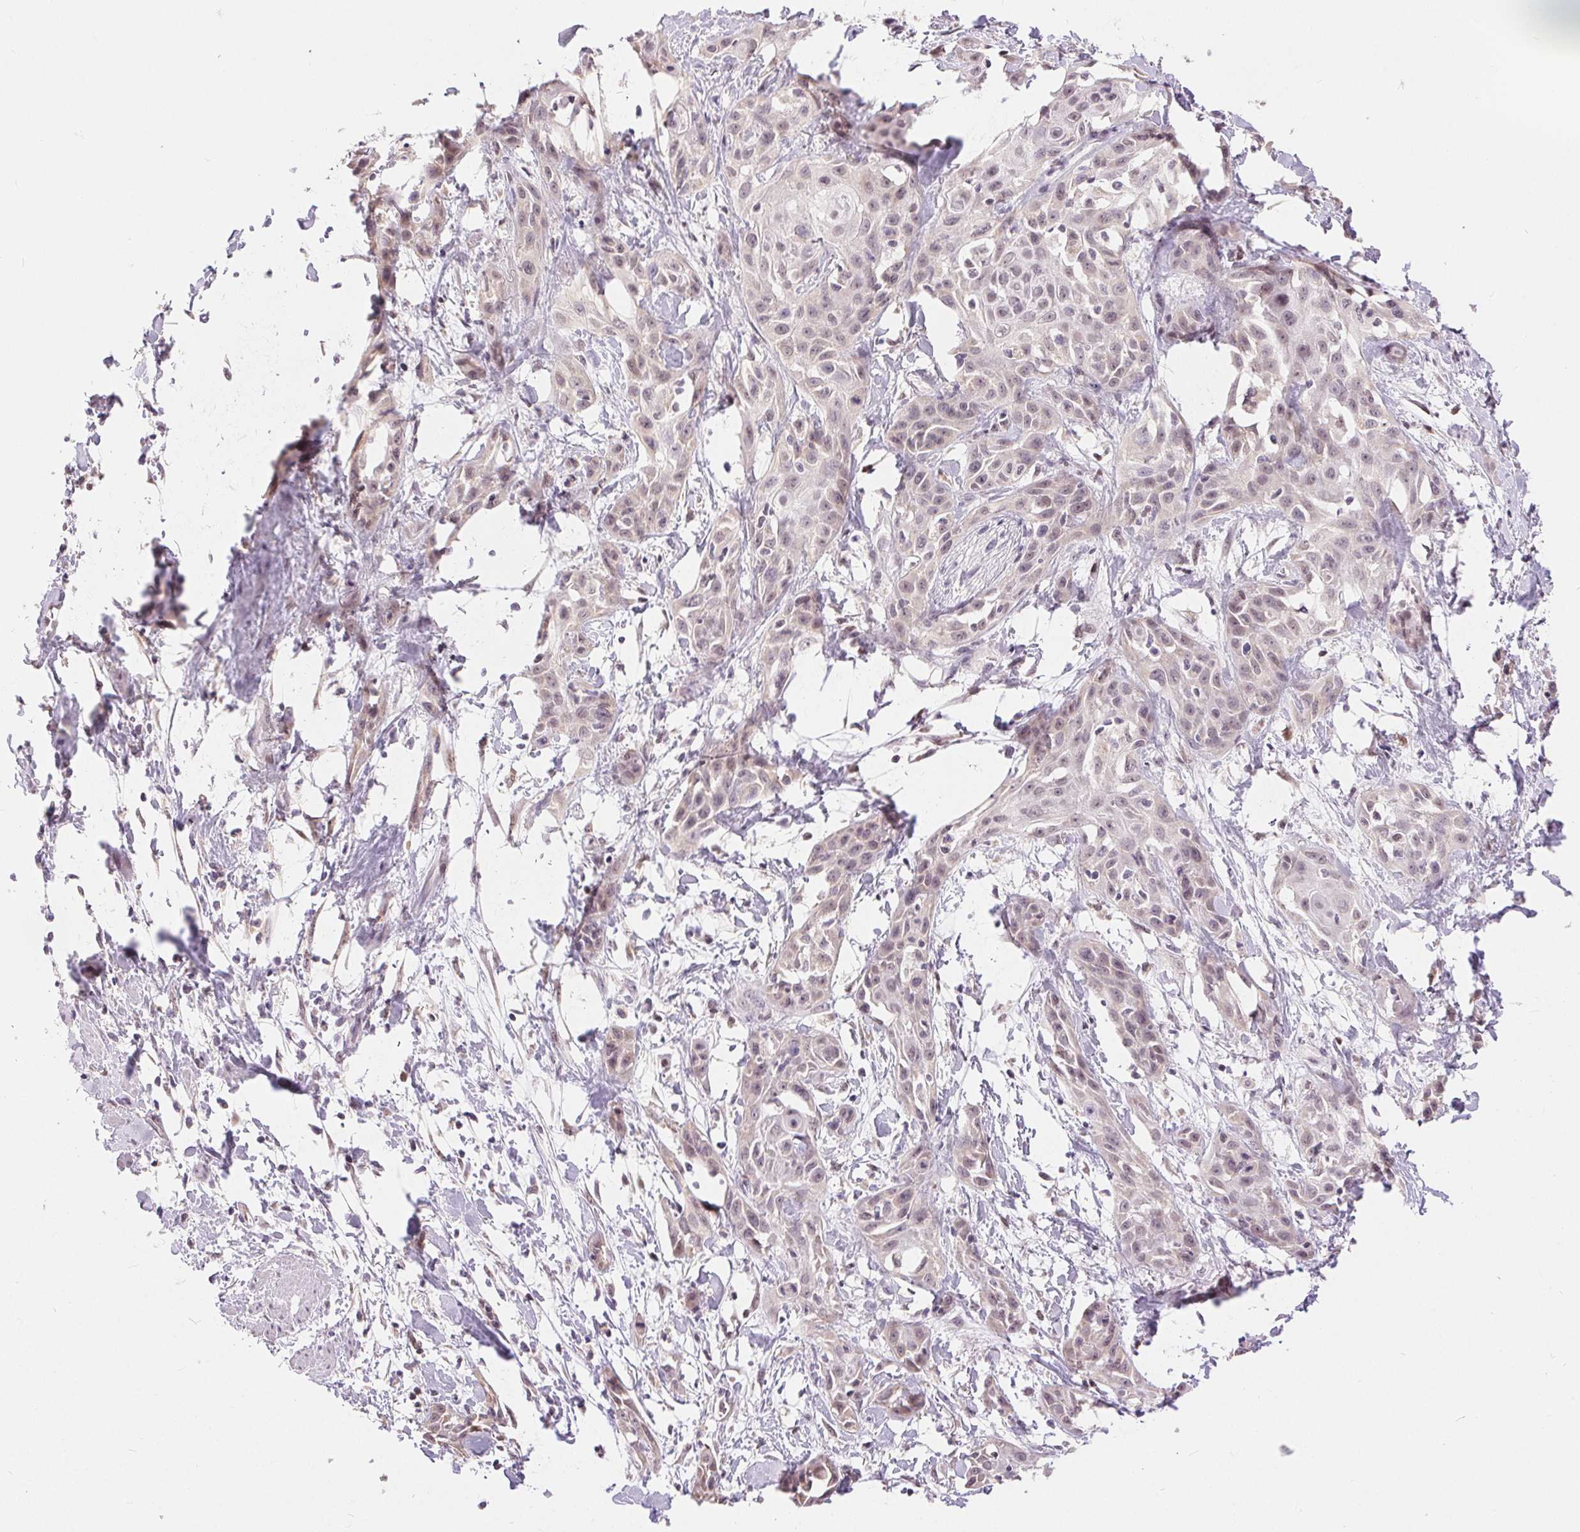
{"staining": {"intensity": "weak", "quantity": "<25%", "location": "cytoplasmic/membranous,nuclear"}, "tissue": "skin cancer", "cell_type": "Tumor cells", "image_type": "cancer", "snomed": [{"axis": "morphology", "description": "Squamous cell carcinoma, NOS"}, {"axis": "topography", "description": "Skin"}, {"axis": "topography", "description": "Anal"}], "caption": "Skin cancer stained for a protein using immunohistochemistry (IHC) demonstrates no expression tumor cells.", "gene": "POU2F2", "patient": {"sex": "male", "age": 64}}